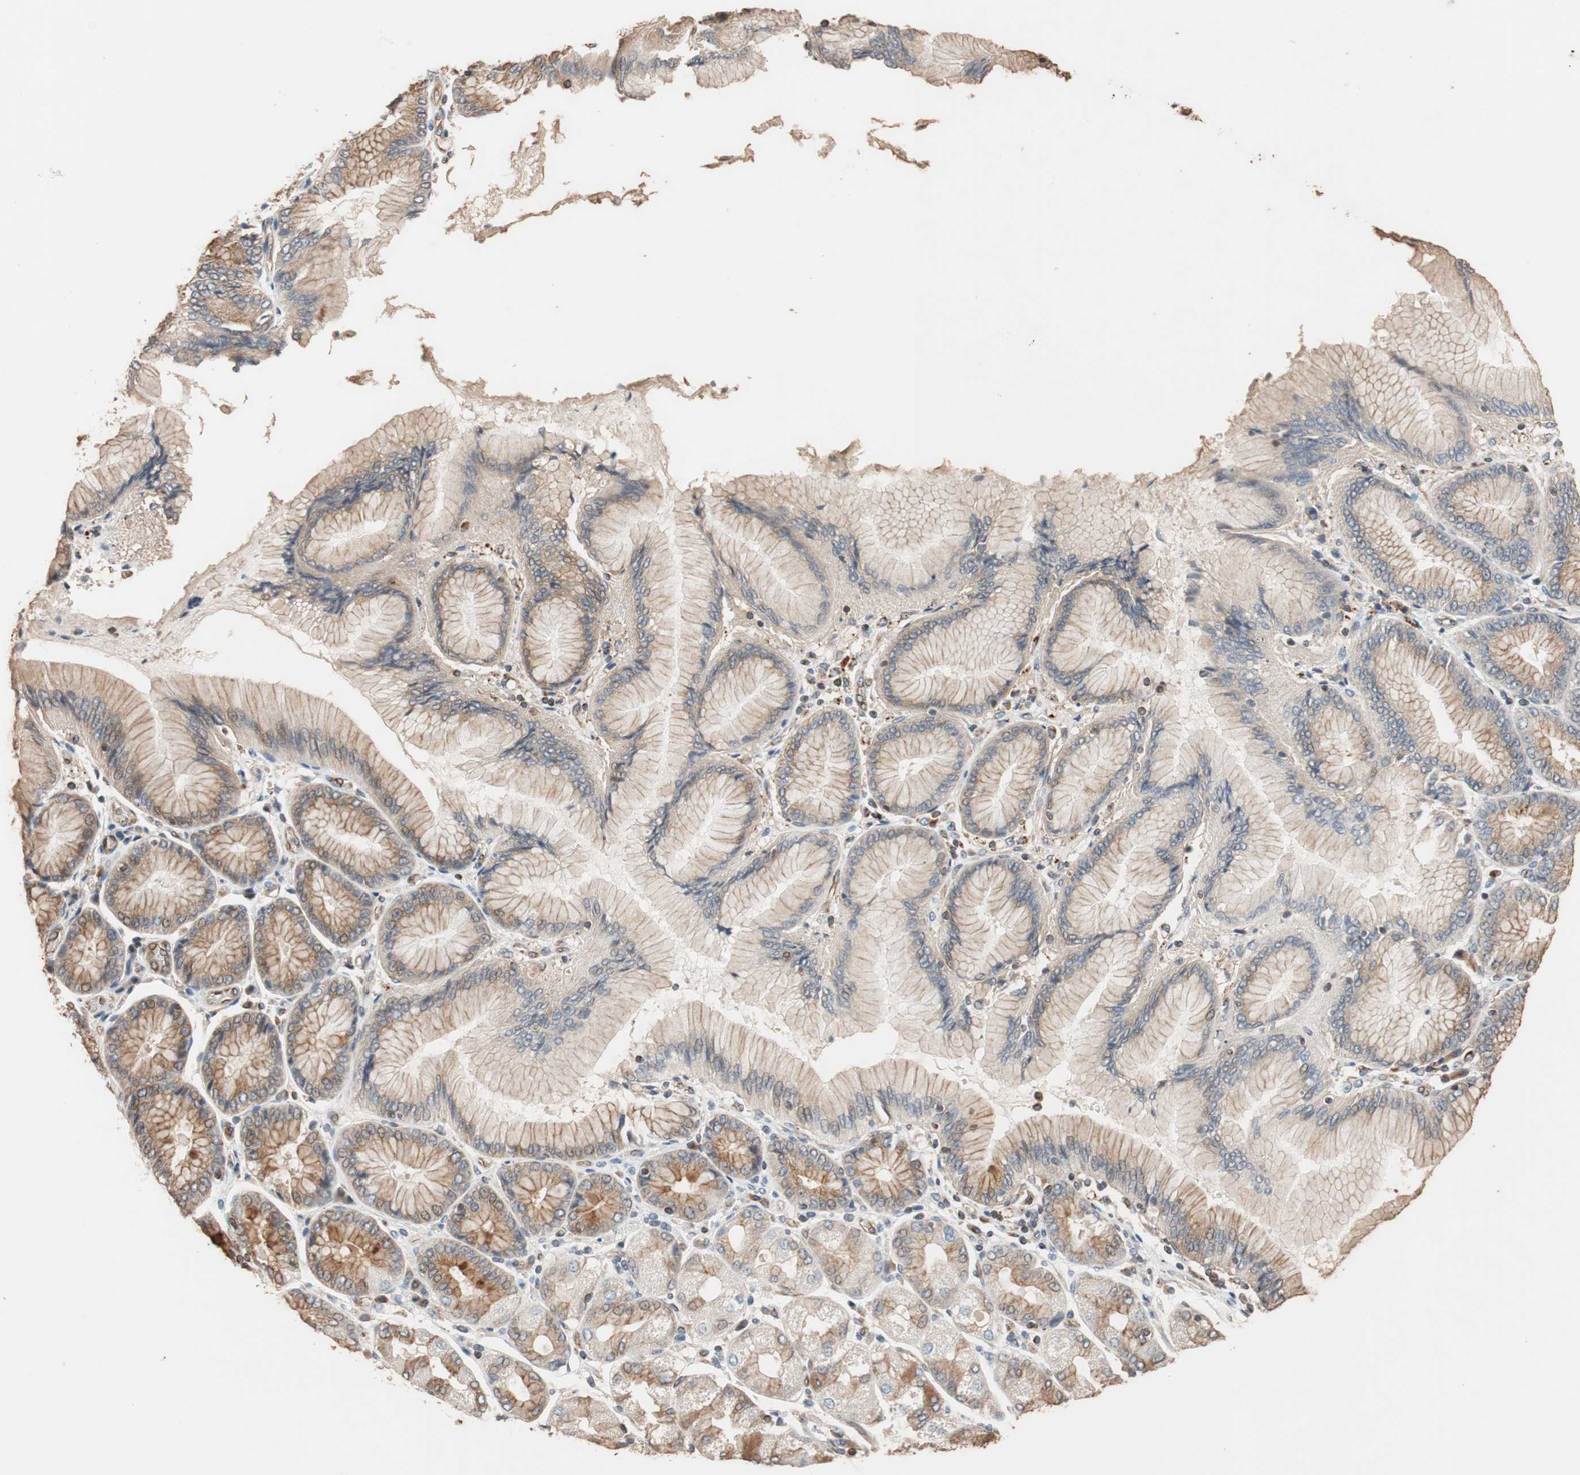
{"staining": {"intensity": "moderate", "quantity": "25%-75%", "location": "cytoplasmic/membranous"}, "tissue": "stomach cancer", "cell_type": "Tumor cells", "image_type": "cancer", "snomed": [{"axis": "morphology", "description": "Normal tissue, NOS"}, {"axis": "morphology", "description": "Adenocarcinoma, NOS"}, {"axis": "topography", "description": "Stomach, upper"}, {"axis": "topography", "description": "Stomach"}], "caption": "The immunohistochemical stain highlights moderate cytoplasmic/membranous expression in tumor cells of stomach cancer tissue.", "gene": "TUBB", "patient": {"sex": "male", "age": 59}}